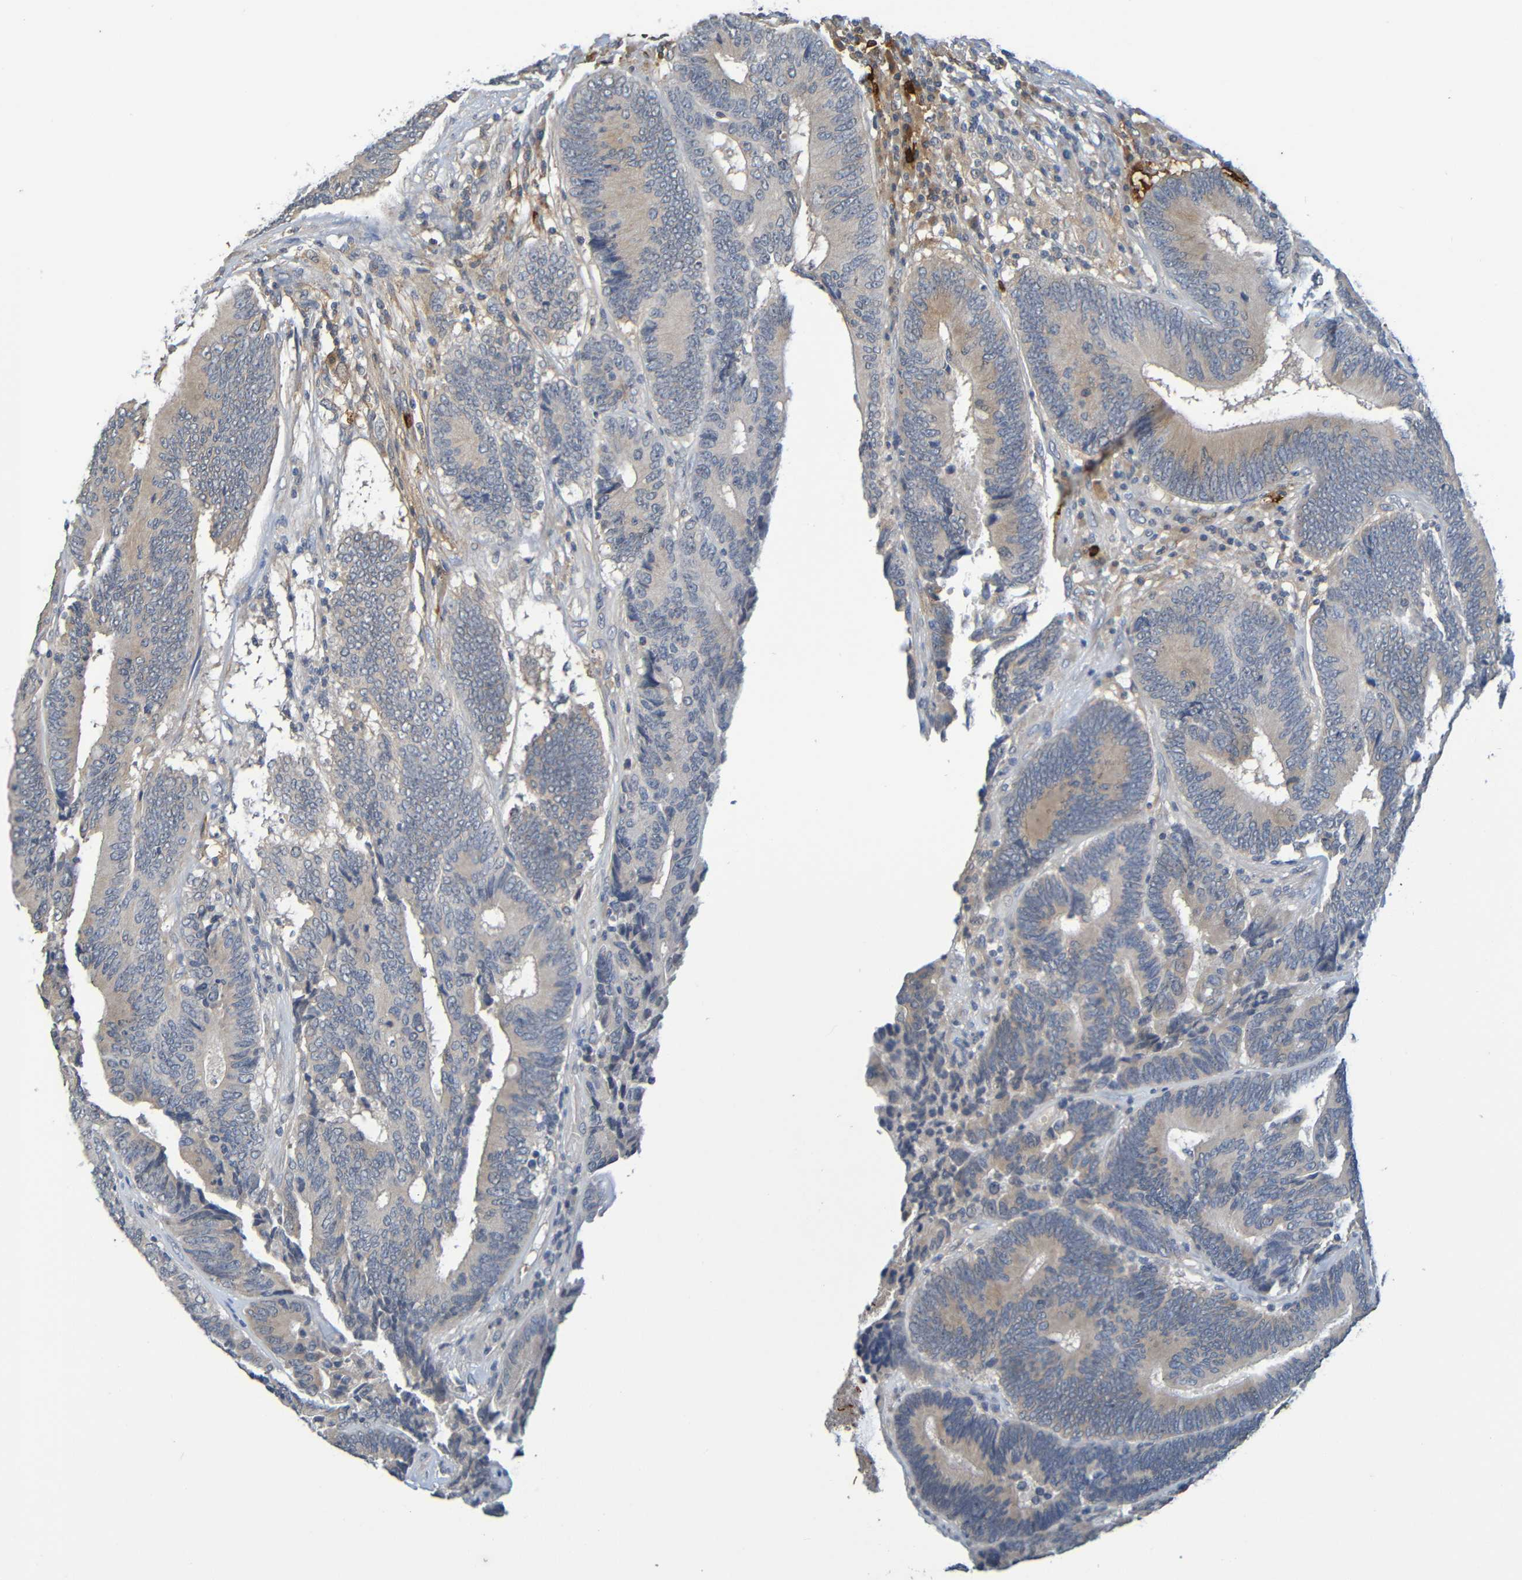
{"staining": {"intensity": "weak", "quantity": ">75%", "location": "cytoplasmic/membranous"}, "tissue": "colorectal cancer", "cell_type": "Tumor cells", "image_type": "cancer", "snomed": [{"axis": "morphology", "description": "Adenocarcinoma, NOS"}, {"axis": "topography", "description": "Colon"}], "caption": "Adenocarcinoma (colorectal) stained with immunohistochemistry (IHC) exhibits weak cytoplasmic/membranous staining in approximately >75% of tumor cells.", "gene": "C3AR1", "patient": {"sex": "female", "age": 78}}